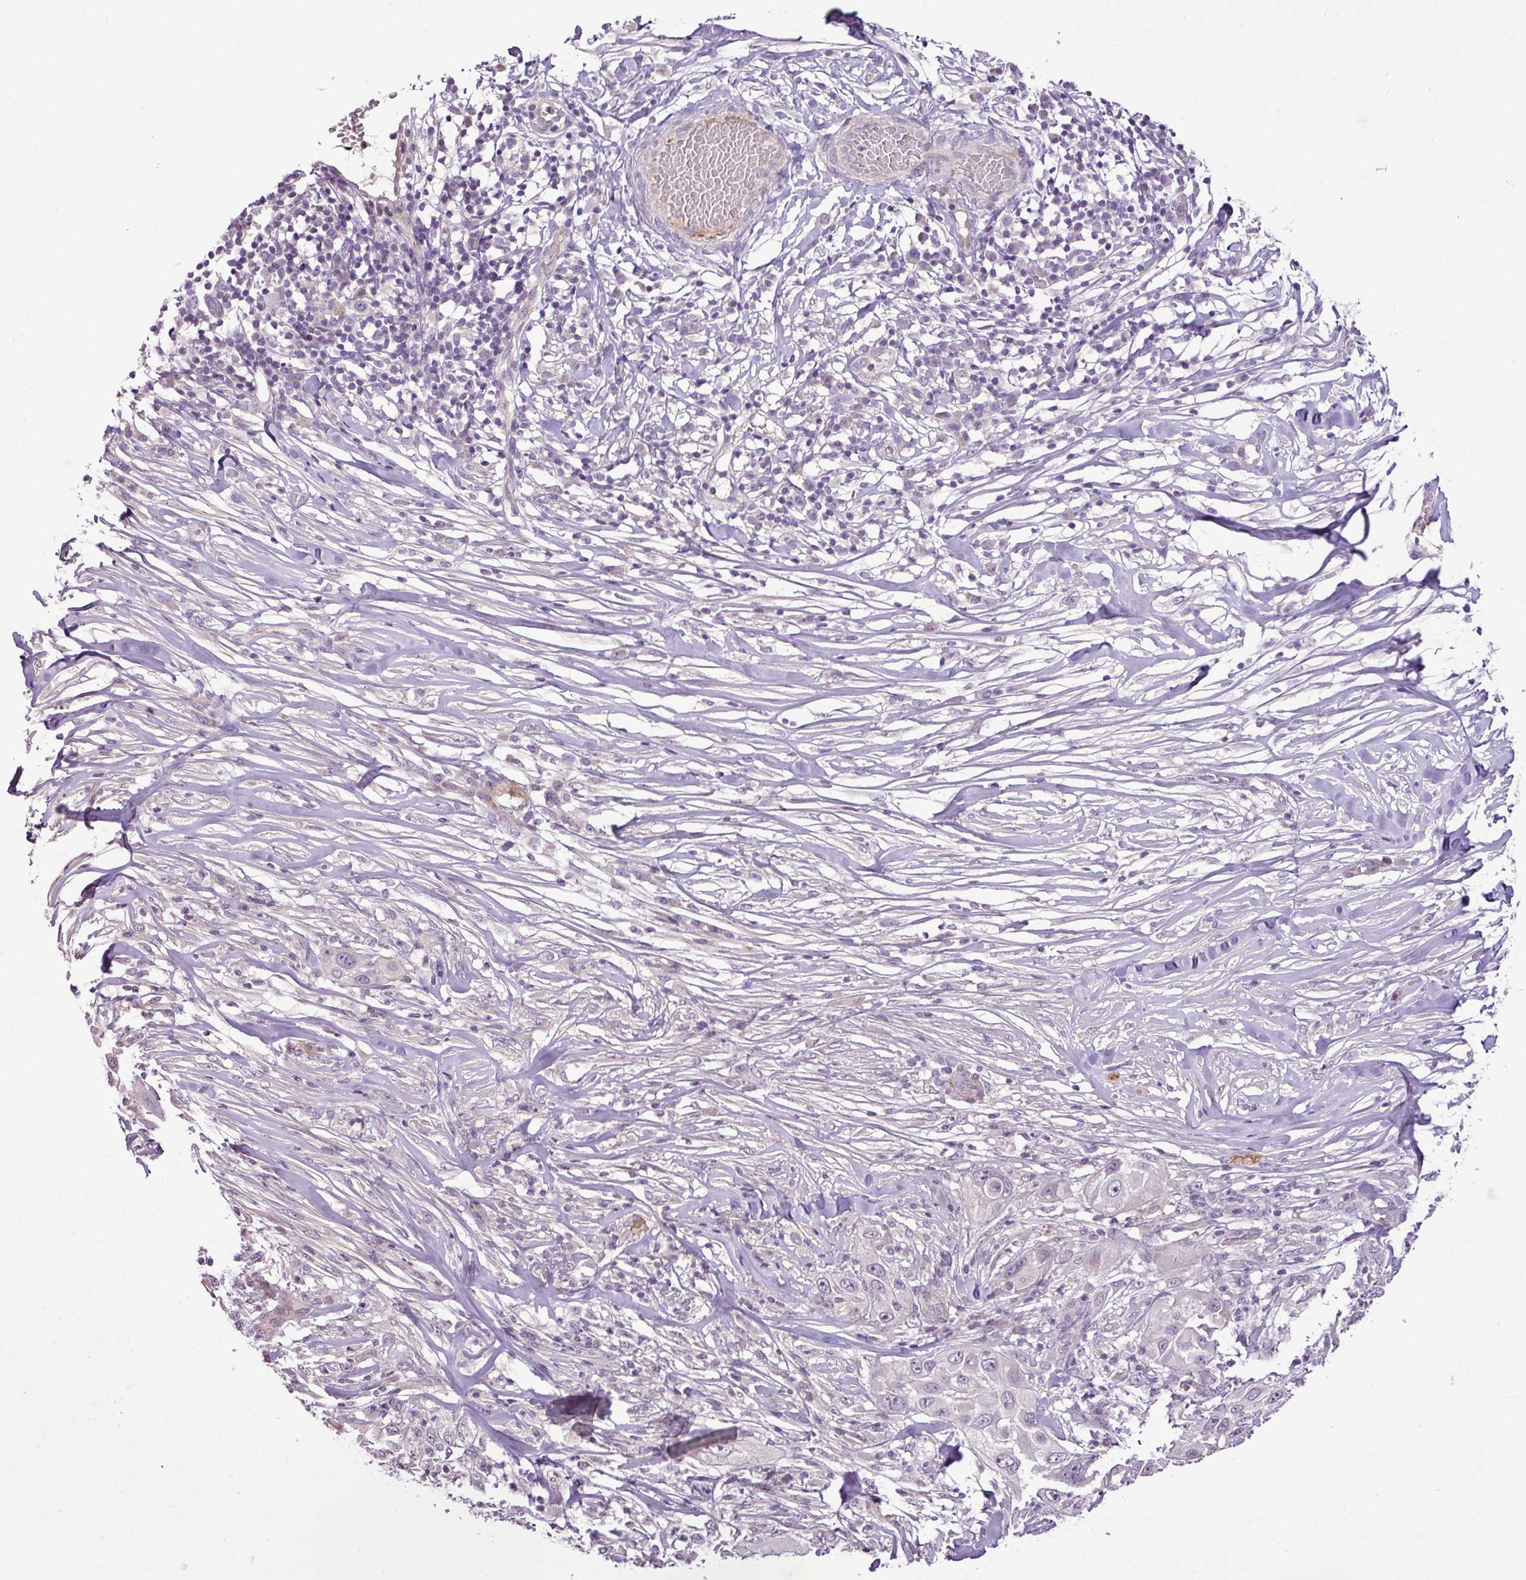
{"staining": {"intensity": "negative", "quantity": "none", "location": "none"}, "tissue": "skin cancer", "cell_type": "Tumor cells", "image_type": "cancer", "snomed": [{"axis": "morphology", "description": "Squamous cell carcinoma, NOS"}, {"axis": "topography", "description": "Skin"}], "caption": "DAB immunohistochemical staining of human skin cancer (squamous cell carcinoma) demonstrates no significant expression in tumor cells.", "gene": "DNAJB13", "patient": {"sex": "female", "age": 44}}